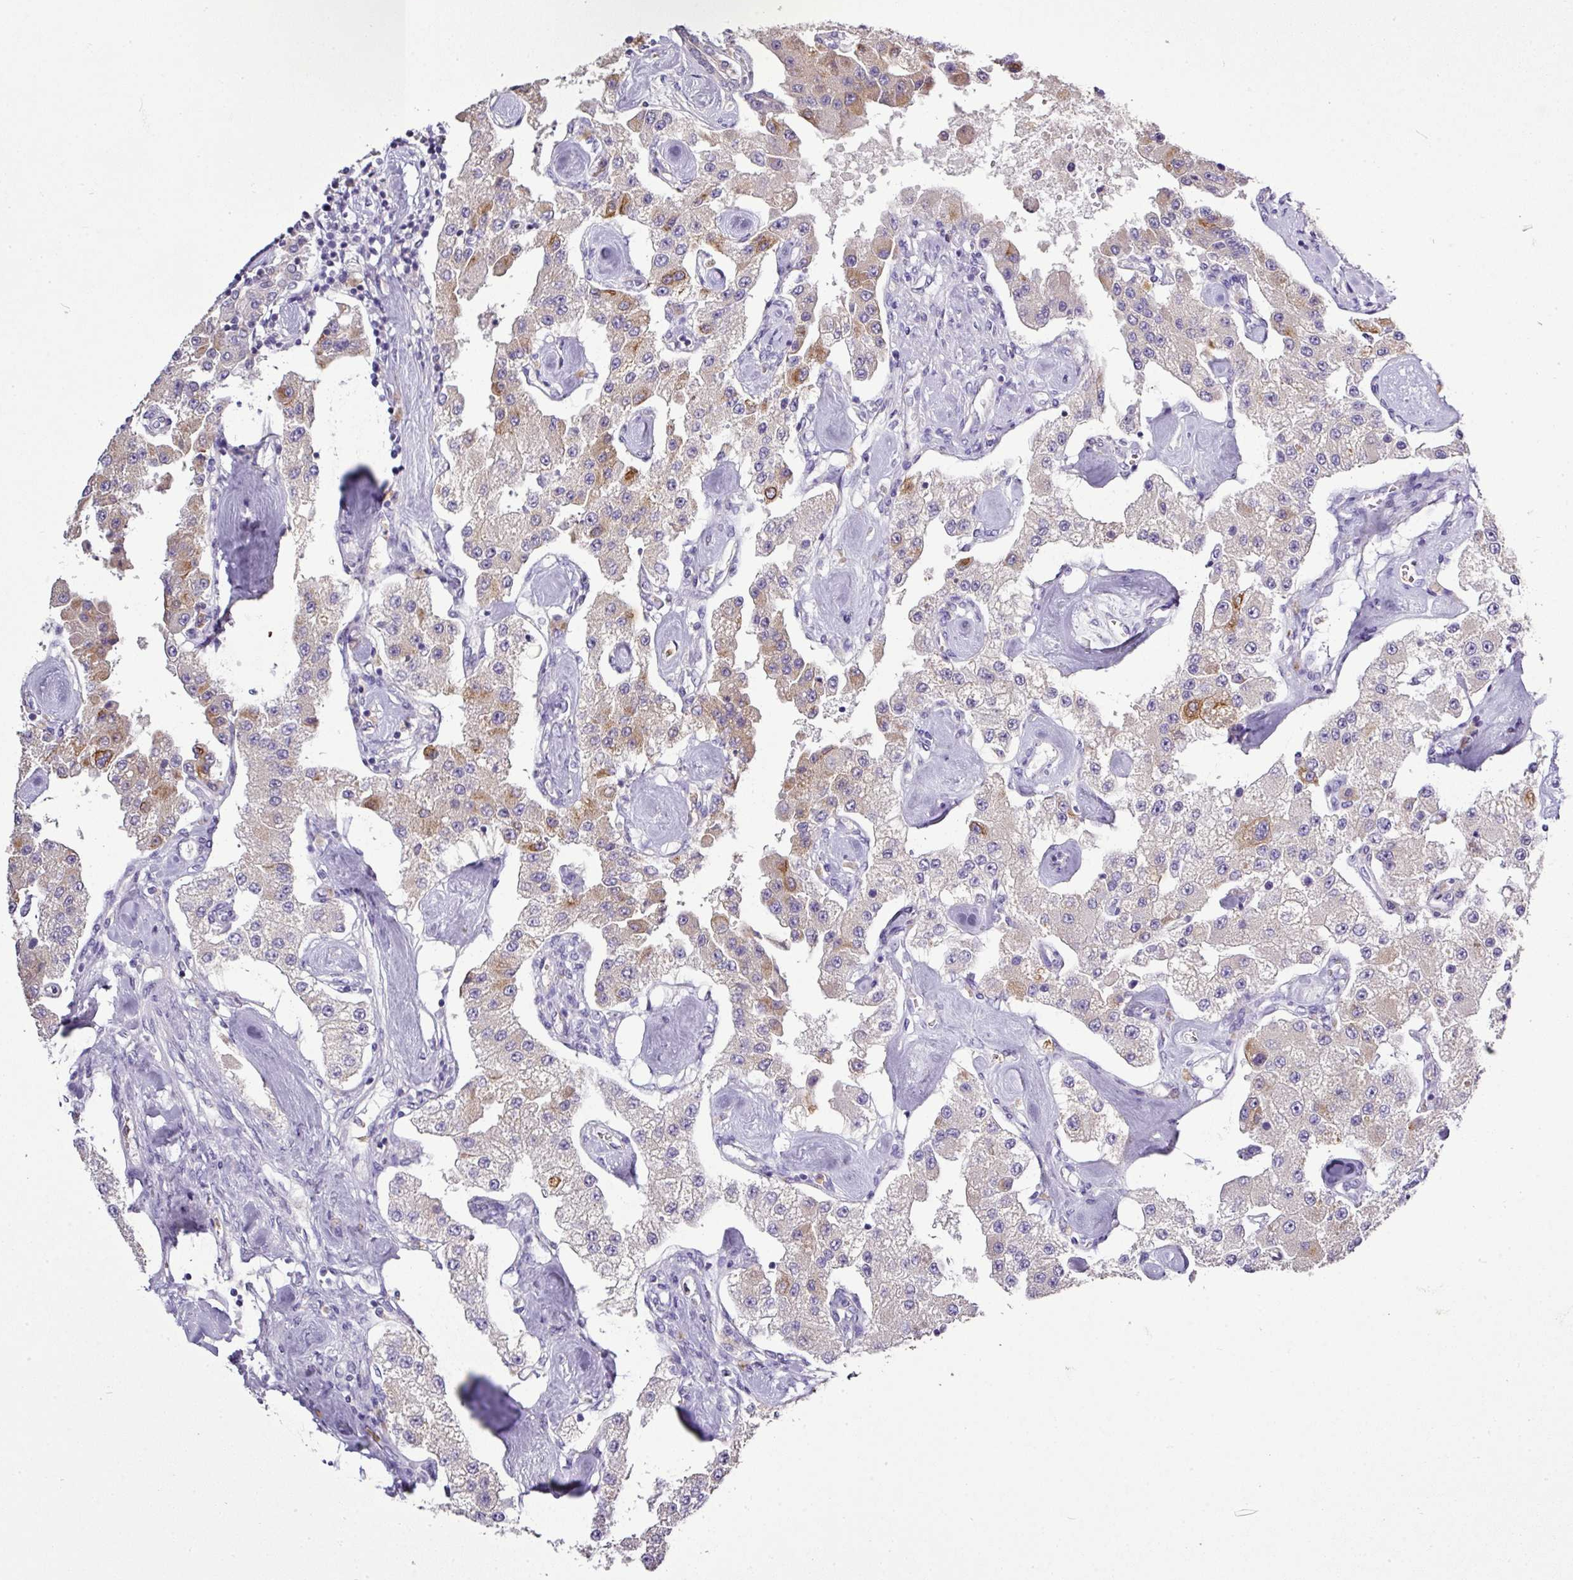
{"staining": {"intensity": "moderate", "quantity": "<25%", "location": "cytoplasmic/membranous"}, "tissue": "carcinoid", "cell_type": "Tumor cells", "image_type": "cancer", "snomed": [{"axis": "morphology", "description": "Carcinoid, malignant, NOS"}, {"axis": "topography", "description": "Pancreas"}], "caption": "Human carcinoid (malignant) stained with a protein marker reveals moderate staining in tumor cells.", "gene": "CAB39L", "patient": {"sex": "male", "age": 41}}